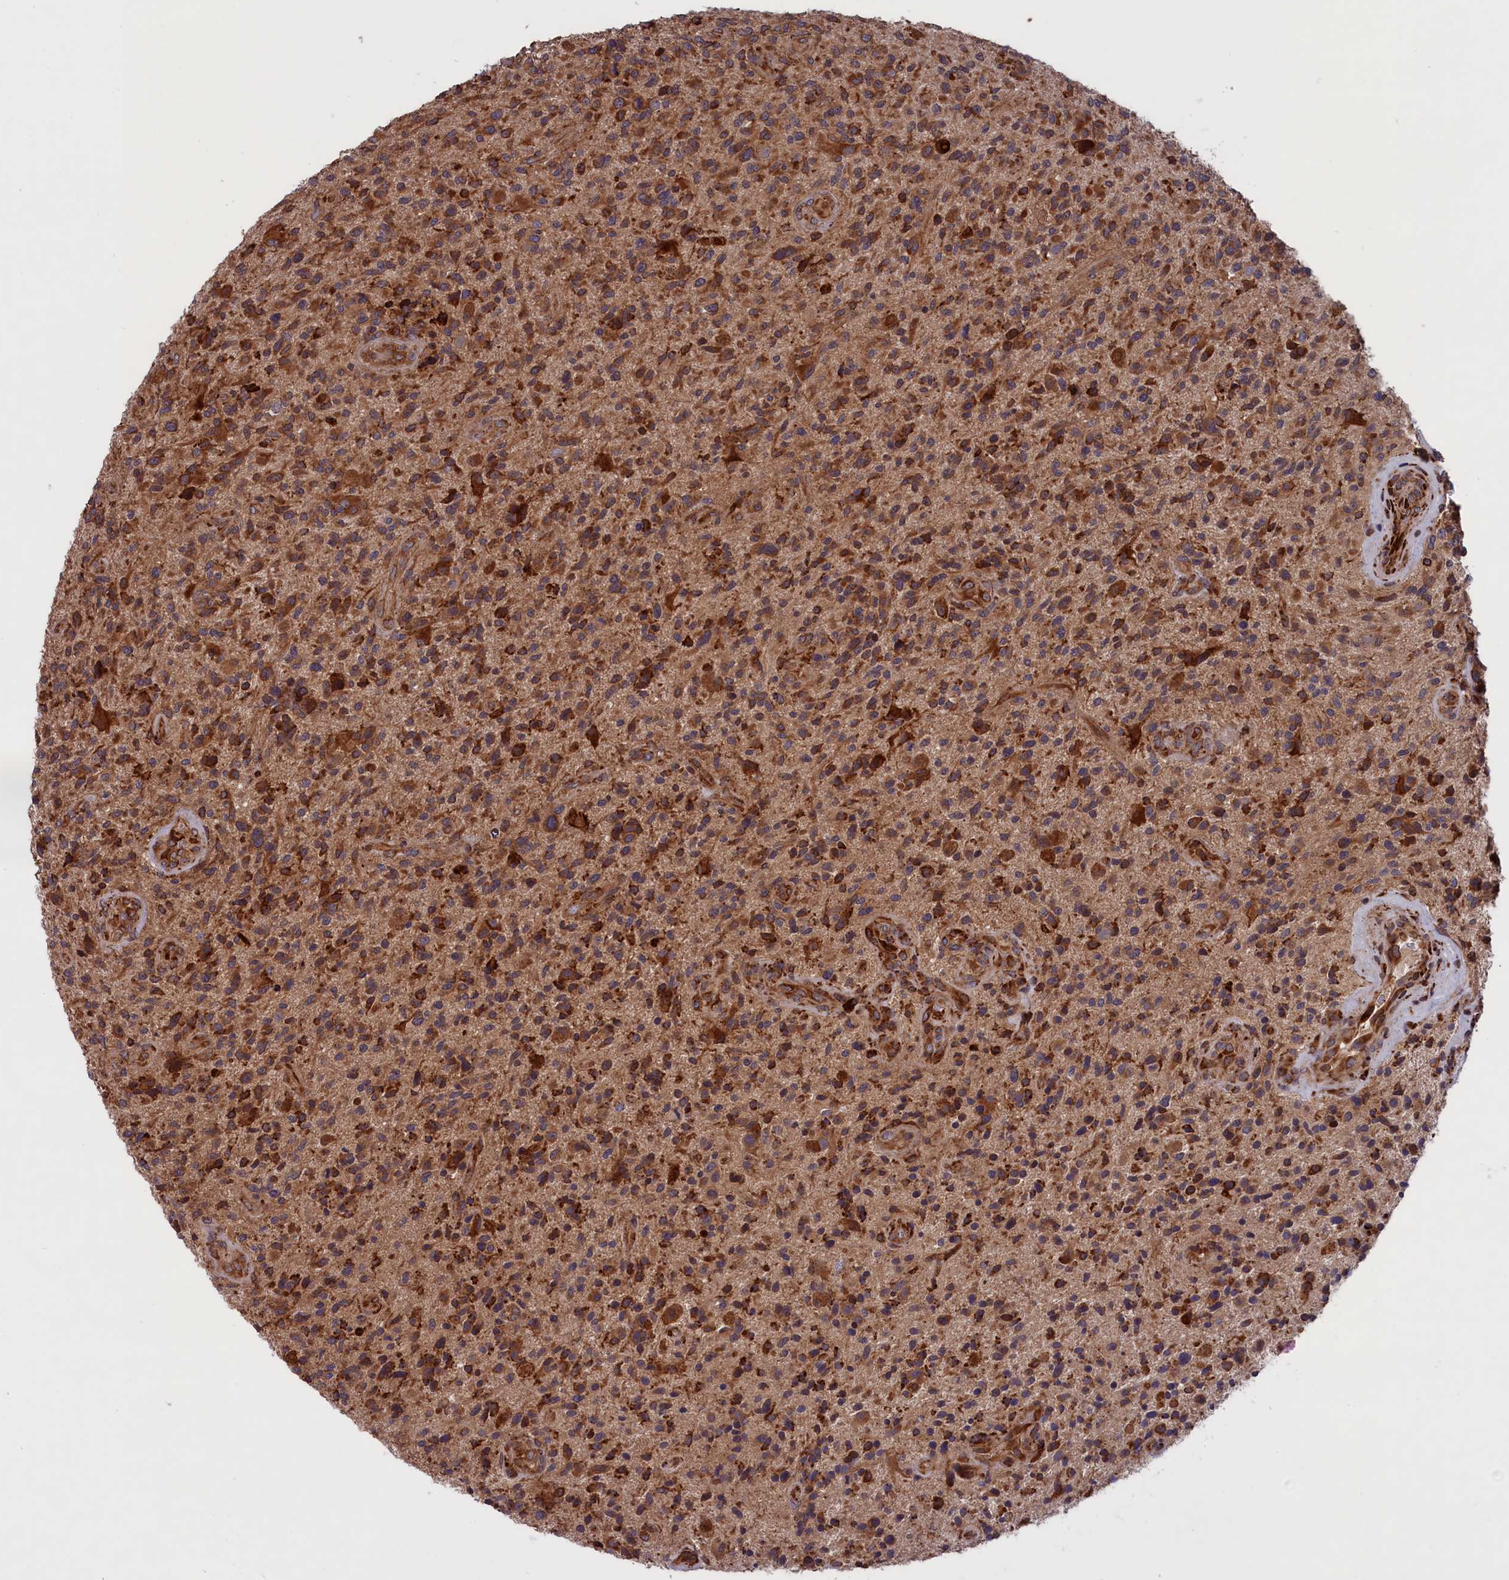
{"staining": {"intensity": "moderate", "quantity": ">75%", "location": "cytoplasmic/membranous"}, "tissue": "glioma", "cell_type": "Tumor cells", "image_type": "cancer", "snomed": [{"axis": "morphology", "description": "Glioma, malignant, High grade"}, {"axis": "topography", "description": "Brain"}], "caption": "Tumor cells display moderate cytoplasmic/membranous positivity in about >75% of cells in malignant high-grade glioma.", "gene": "PLA2G4C", "patient": {"sex": "male", "age": 47}}